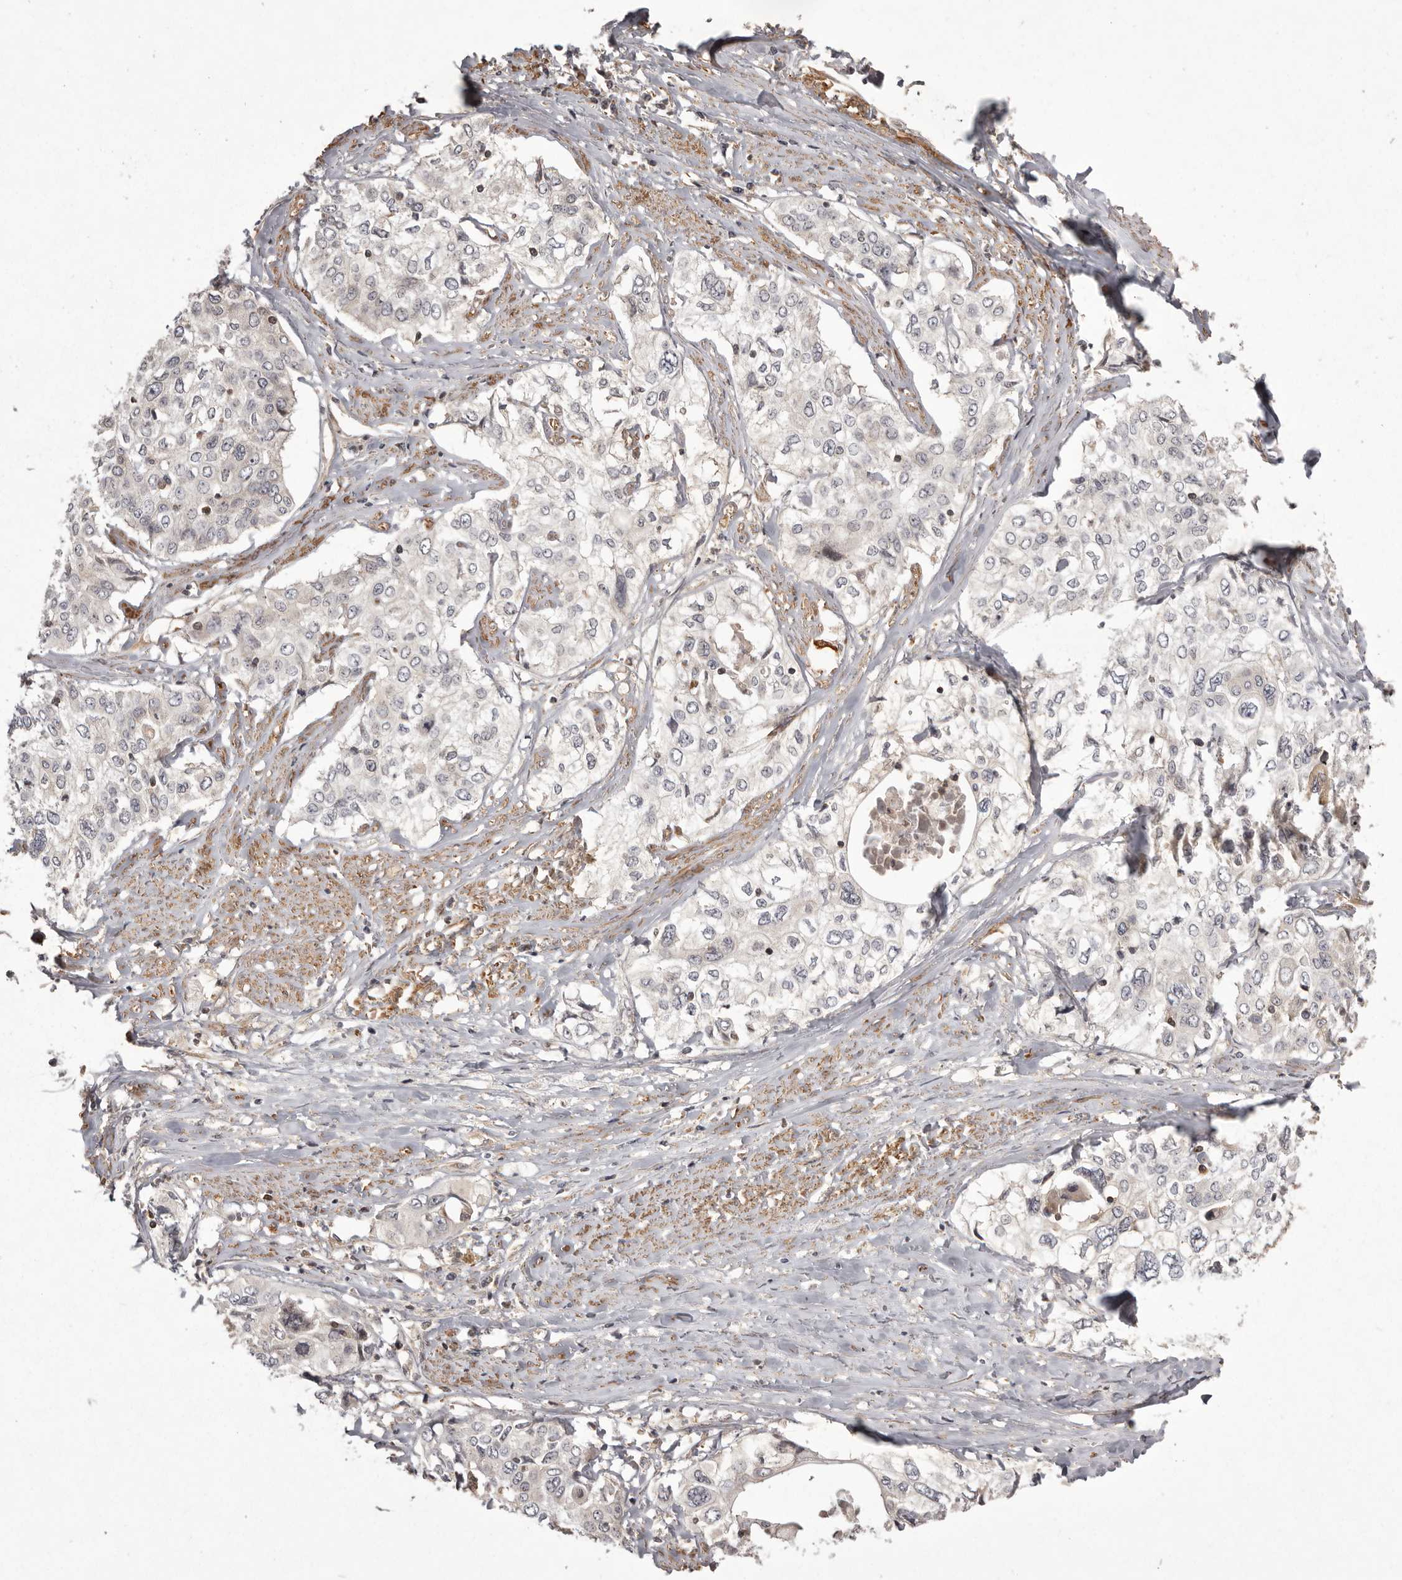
{"staining": {"intensity": "negative", "quantity": "none", "location": "none"}, "tissue": "cervical cancer", "cell_type": "Tumor cells", "image_type": "cancer", "snomed": [{"axis": "morphology", "description": "Squamous cell carcinoma, NOS"}, {"axis": "topography", "description": "Cervix"}], "caption": "Human cervical squamous cell carcinoma stained for a protein using IHC exhibits no positivity in tumor cells.", "gene": "NFKBIA", "patient": {"sex": "female", "age": 31}}